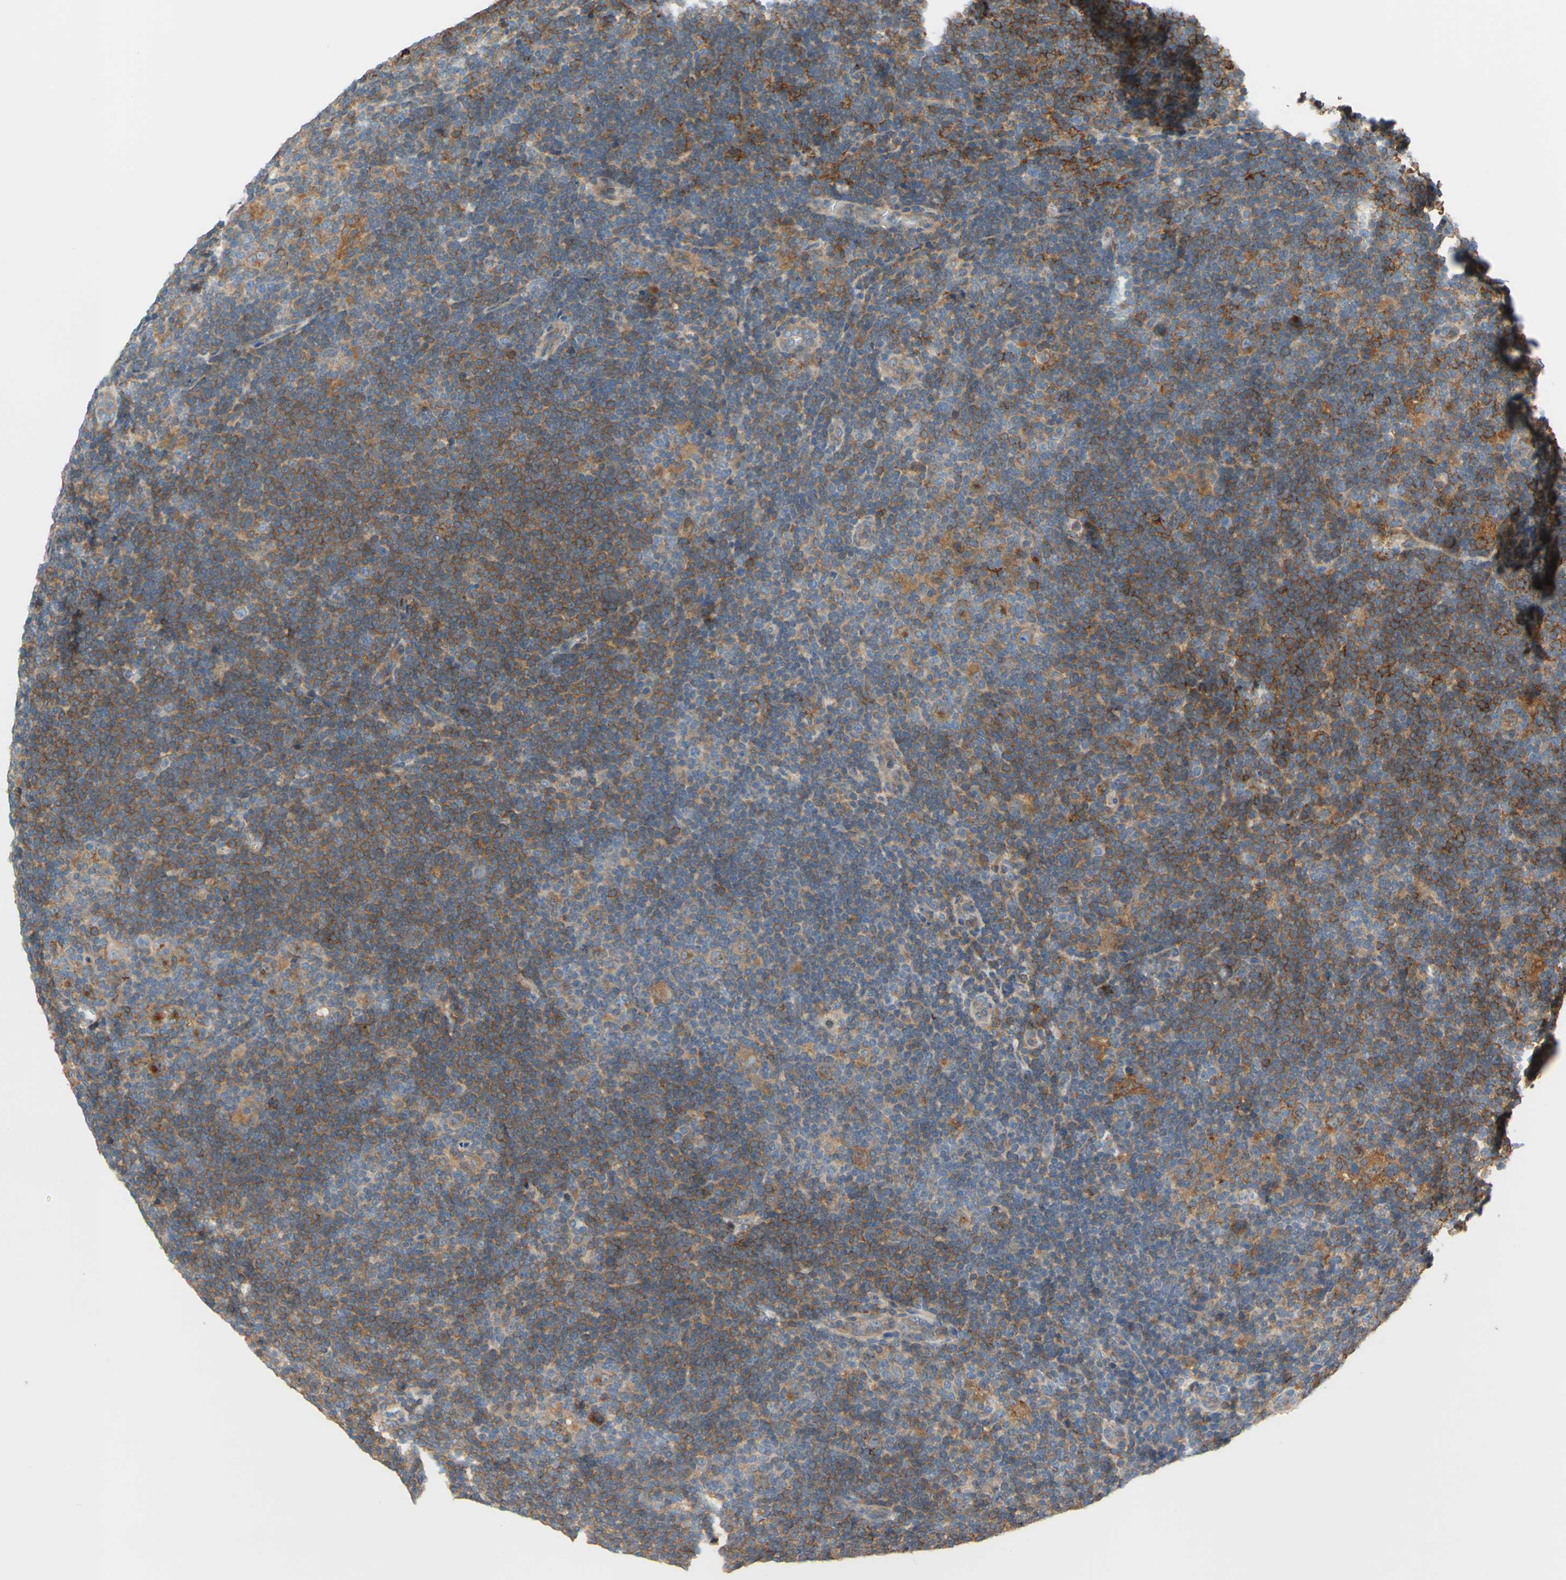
{"staining": {"intensity": "weak", "quantity": ">75%", "location": "cytoplasmic/membranous"}, "tissue": "lymphoma", "cell_type": "Tumor cells", "image_type": "cancer", "snomed": [{"axis": "morphology", "description": "Hodgkin's disease, NOS"}, {"axis": "topography", "description": "Lymph node"}], "caption": "Immunohistochemistry (IHC) image of neoplastic tissue: human Hodgkin's disease stained using IHC demonstrates low levels of weak protein expression localized specifically in the cytoplasmic/membranous of tumor cells, appearing as a cytoplasmic/membranous brown color.", "gene": "POR", "patient": {"sex": "female", "age": 57}}